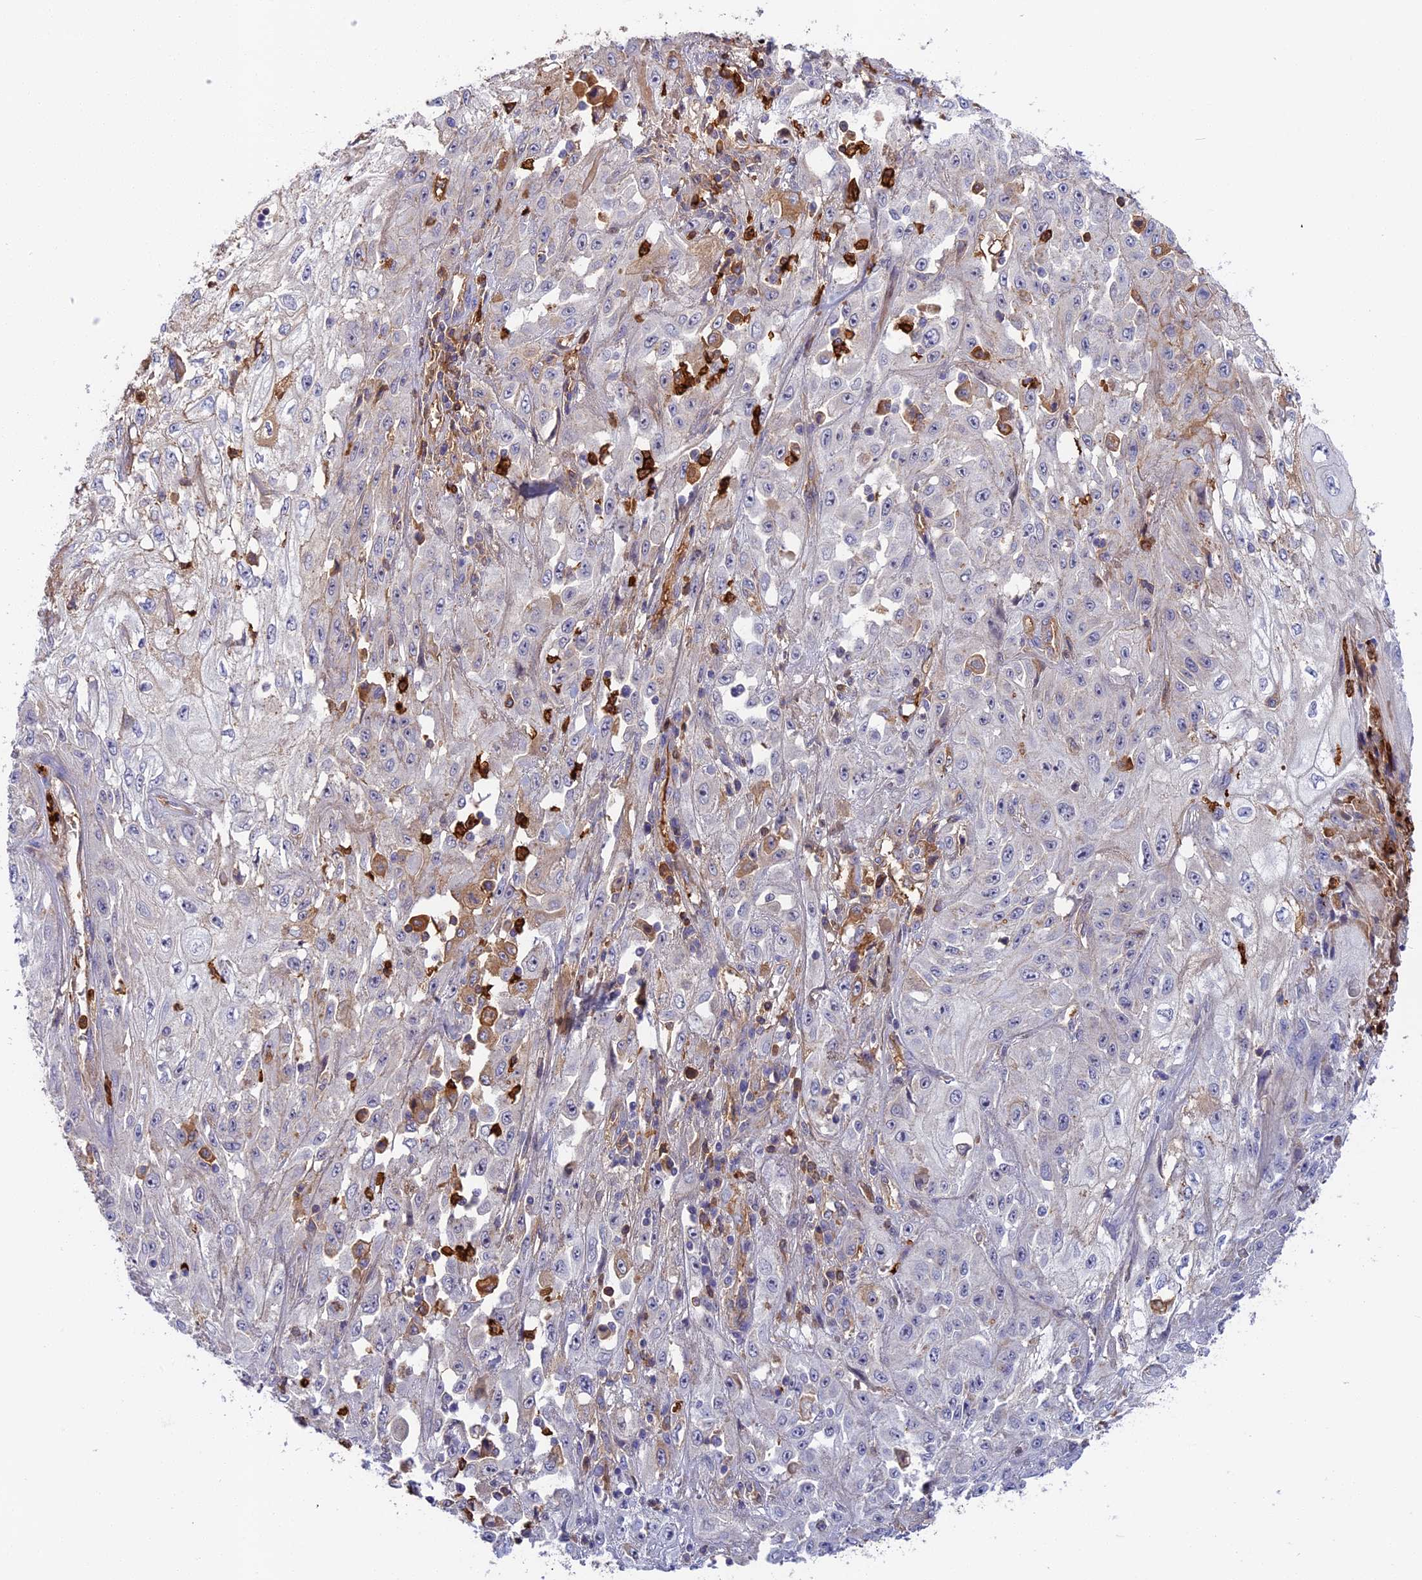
{"staining": {"intensity": "negative", "quantity": "none", "location": "none"}, "tissue": "skin cancer", "cell_type": "Tumor cells", "image_type": "cancer", "snomed": [{"axis": "morphology", "description": "Squamous cell carcinoma, NOS"}, {"axis": "morphology", "description": "Squamous cell carcinoma, metastatic, NOS"}, {"axis": "topography", "description": "Skin"}, {"axis": "topography", "description": "Lymph node"}], "caption": "A micrograph of human skin squamous cell carcinoma is negative for staining in tumor cells.", "gene": "ADGRD1", "patient": {"sex": "male", "age": 75}}